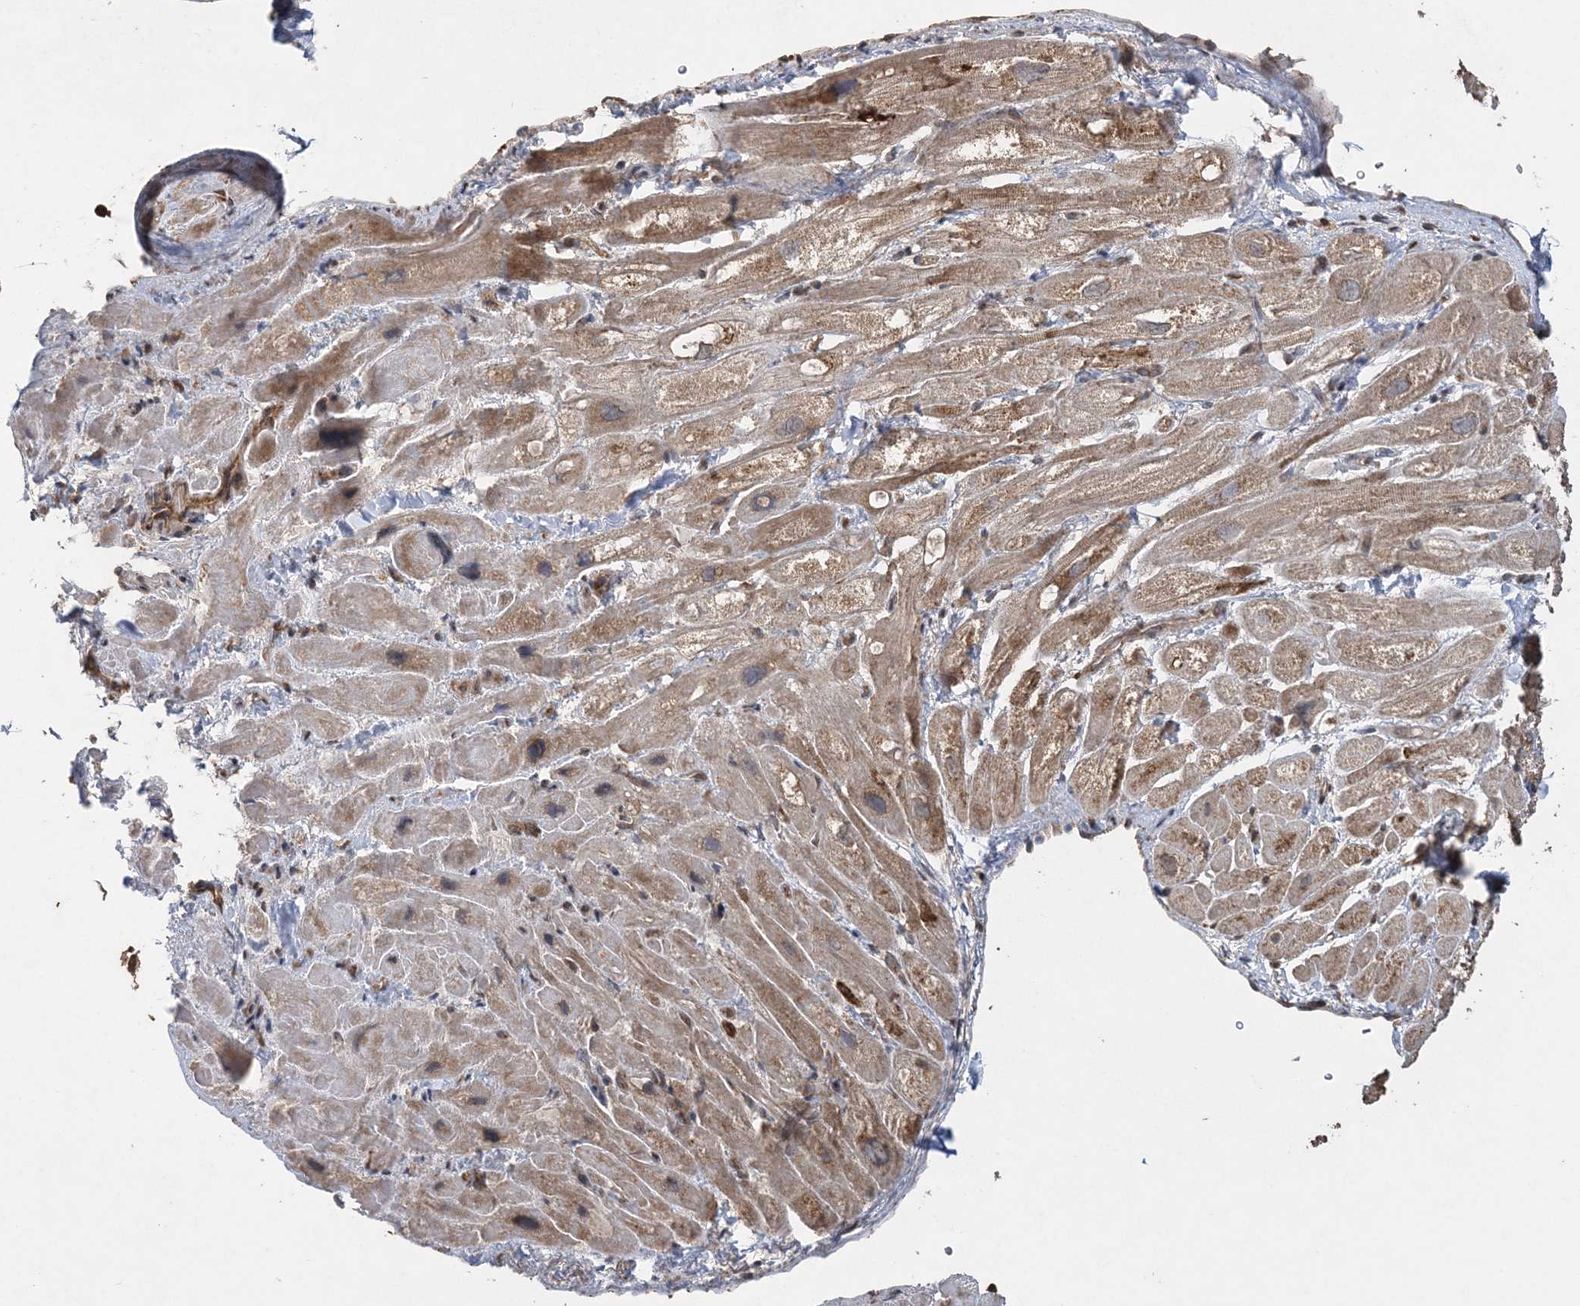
{"staining": {"intensity": "moderate", "quantity": "25%-75%", "location": "cytoplasmic/membranous"}, "tissue": "heart muscle", "cell_type": "Cardiomyocytes", "image_type": "normal", "snomed": [{"axis": "morphology", "description": "Normal tissue, NOS"}, {"axis": "topography", "description": "Heart"}], "caption": "Immunohistochemistry of benign heart muscle exhibits medium levels of moderate cytoplasmic/membranous staining in about 25%-75% of cardiomyocytes.", "gene": "RAB14", "patient": {"sex": "male", "age": 49}}